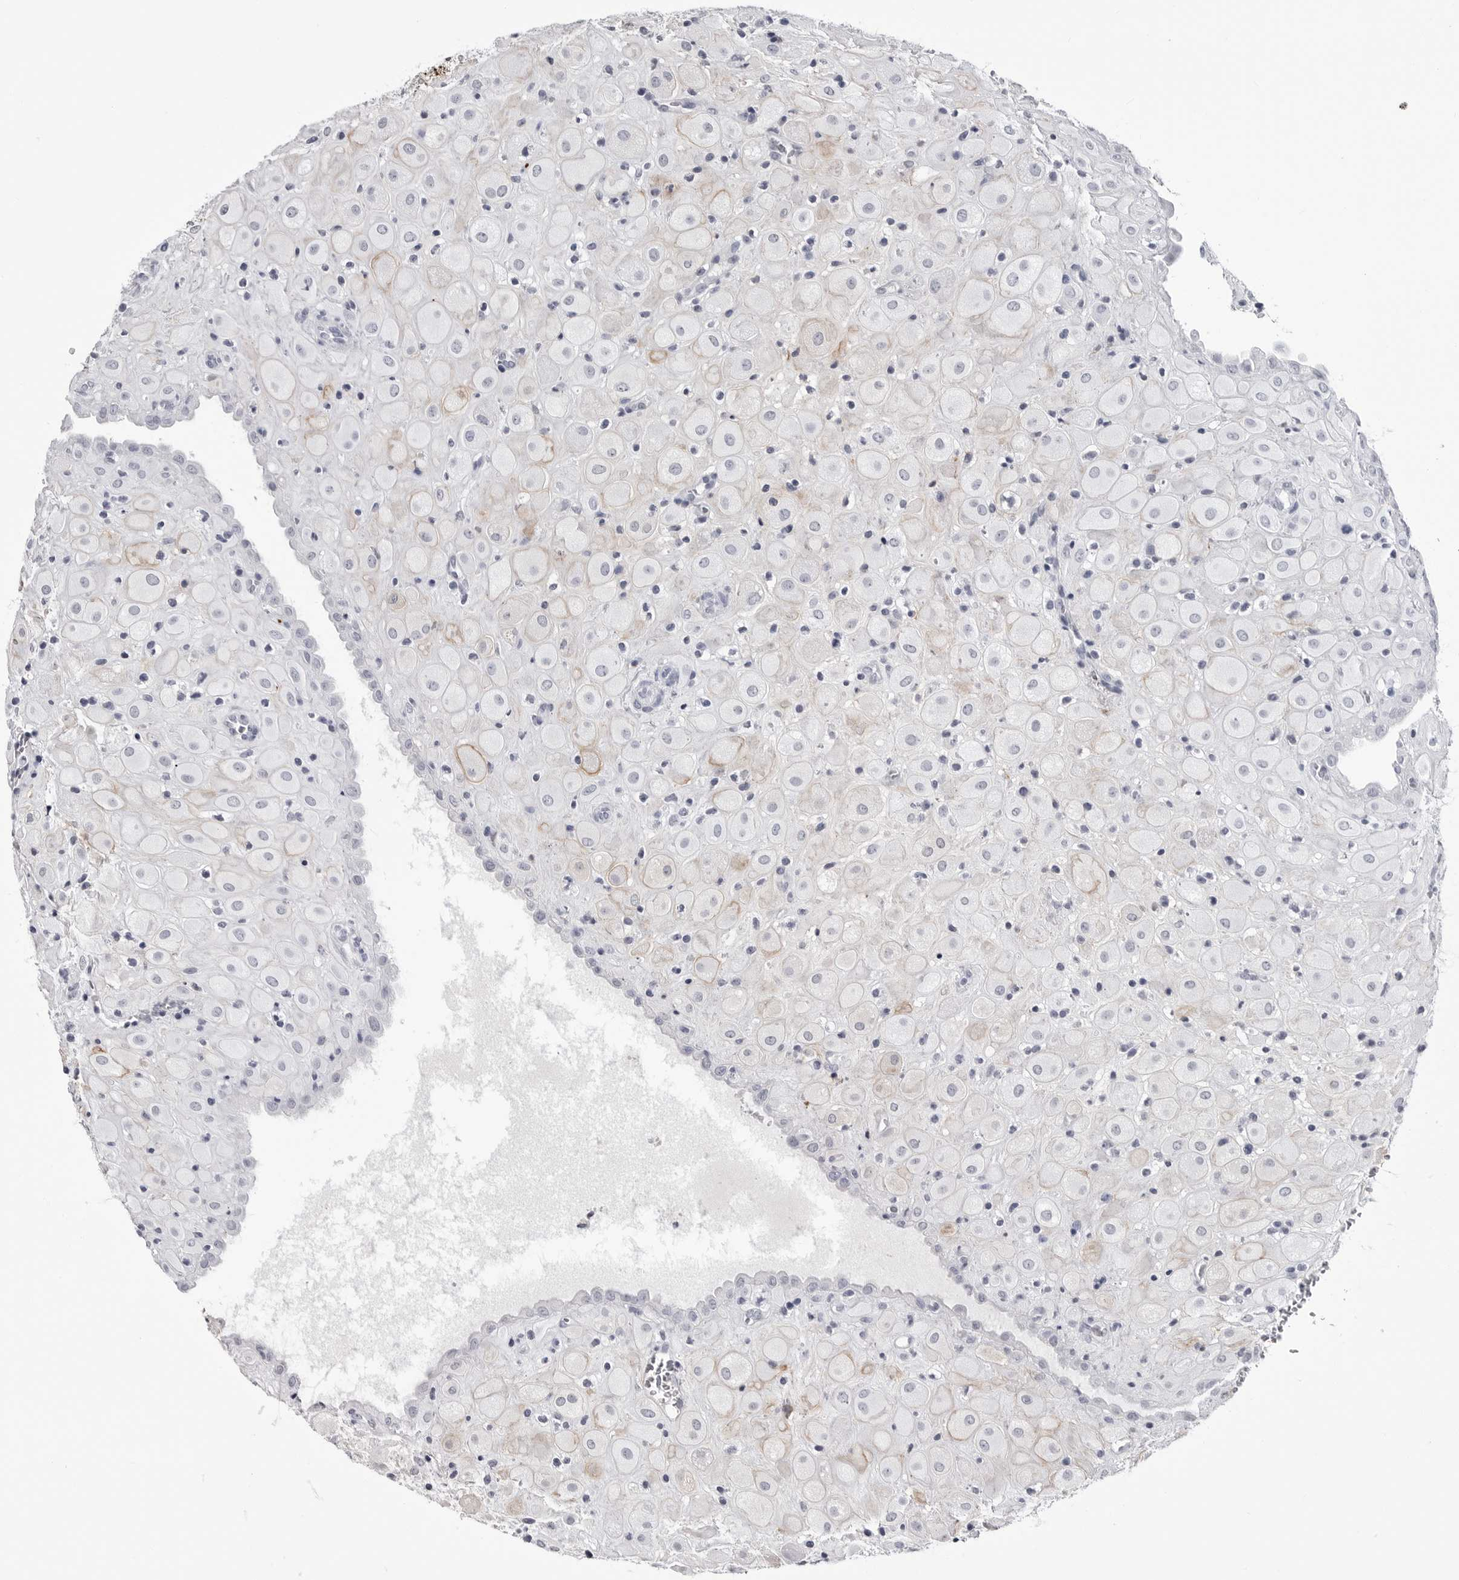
{"staining": {"intensity": "negative", "quantity": "none", "location": "none"}, "tissue": "placenta", "cell_type": "Decidual cells", "image_type": "normal", "snomed": [{"axis": "morphology", "description": "Normal tissue, NOS"}, {"axis": "topography", "description": "Placenta"}], "caption": "Human placenta stained for a protein using IHC shows no expression in decidual cells.", "gene": "COL26A1", "patient": {"sex": "female", "age": 35}}